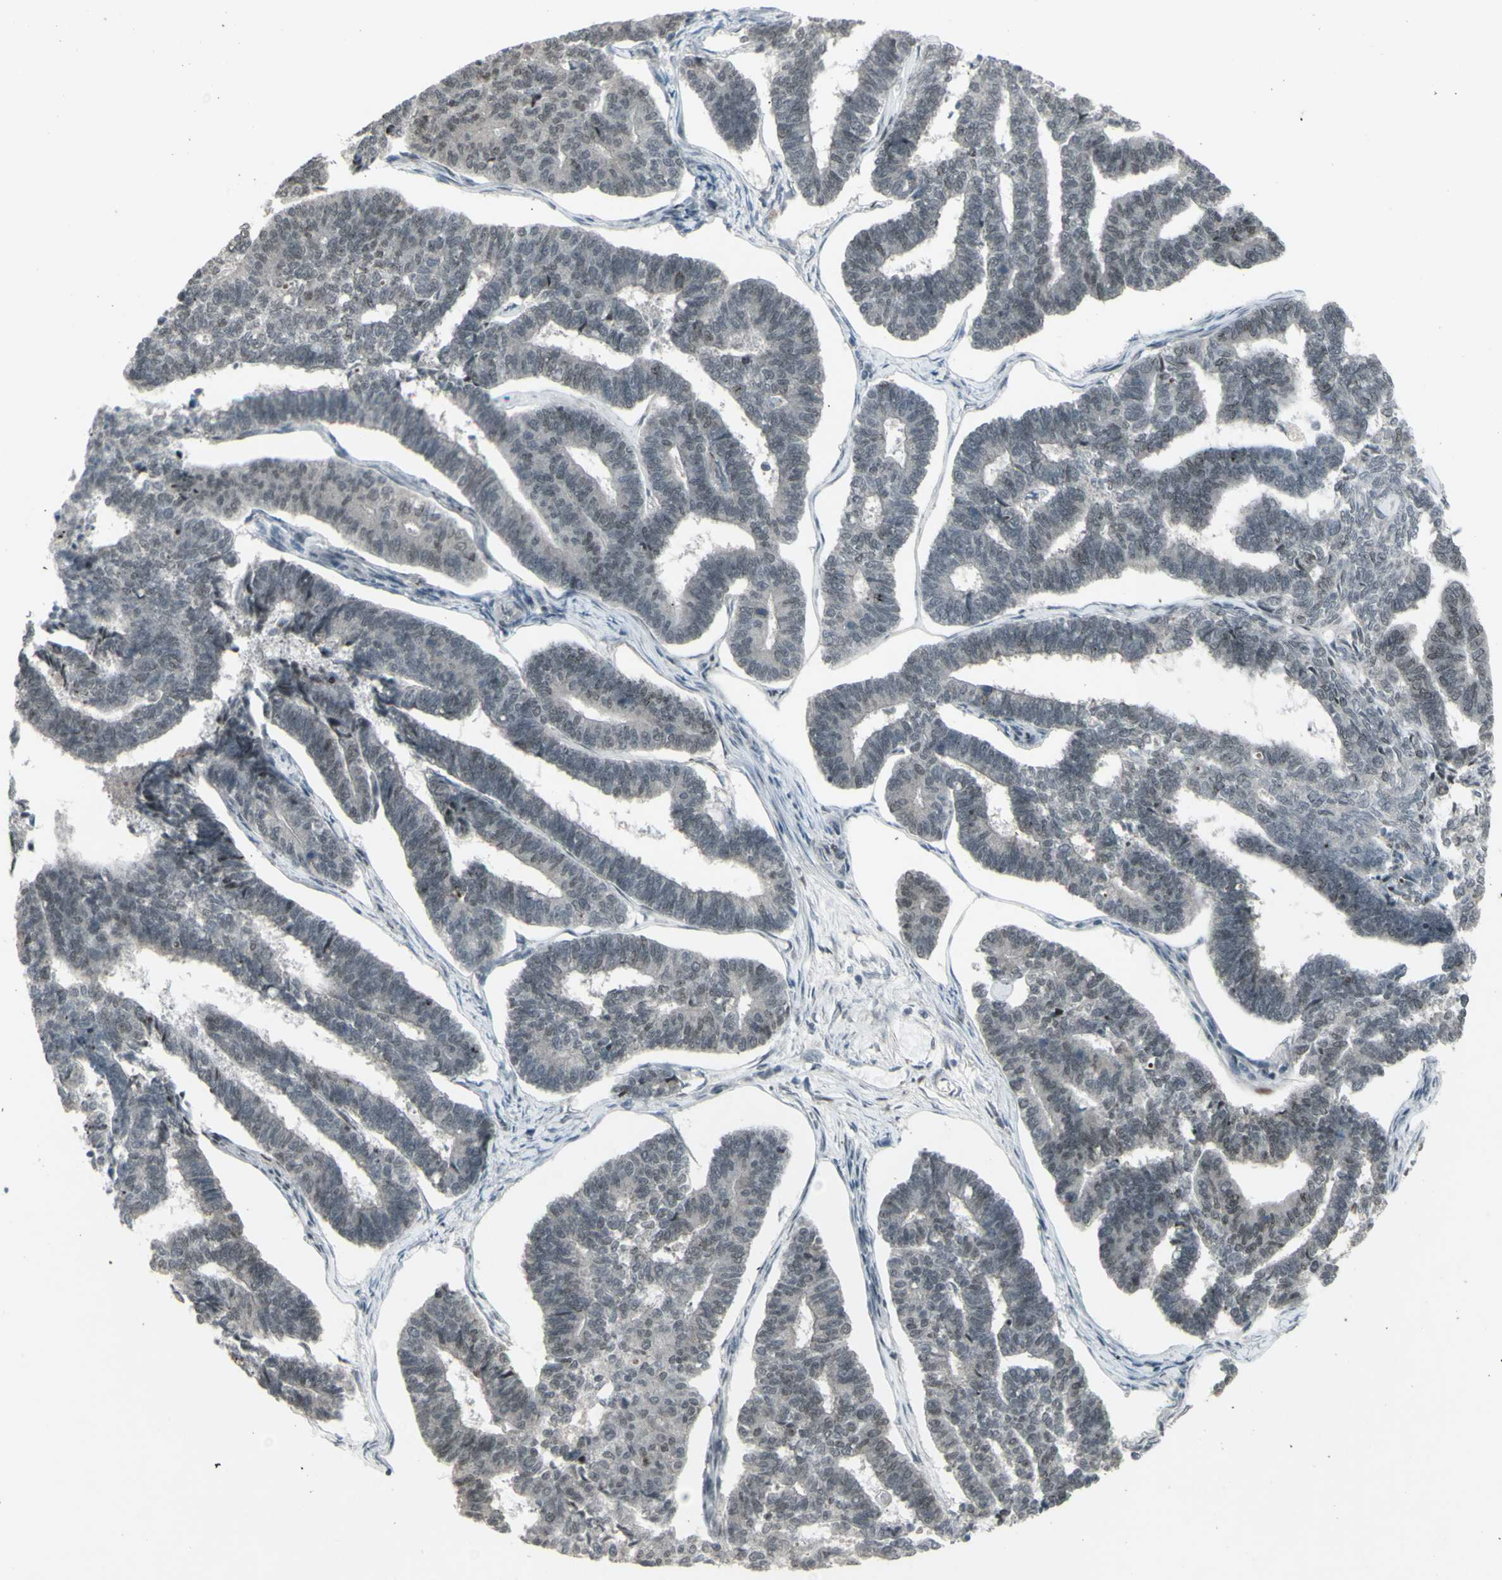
{"staining": {"intensity": "negative", "quantity": "none", "location": "none"}, "tissue": "endometrial cancer", "cell_type": "Tumor cells", "image_type": "cancer", "snomed": [{"axis": "morphology", "description": "Adenocarcinoma, NOS"}, {"axis": "topography", "description": "Endometrium"}], "caption": "DAB immunohistochemical staining of human adenocarcinoma (endometrial) exhibits no significant expression in tumor cells.", "gene": "SUPT6H", "patient": {"sex": "female", "age": 70}}